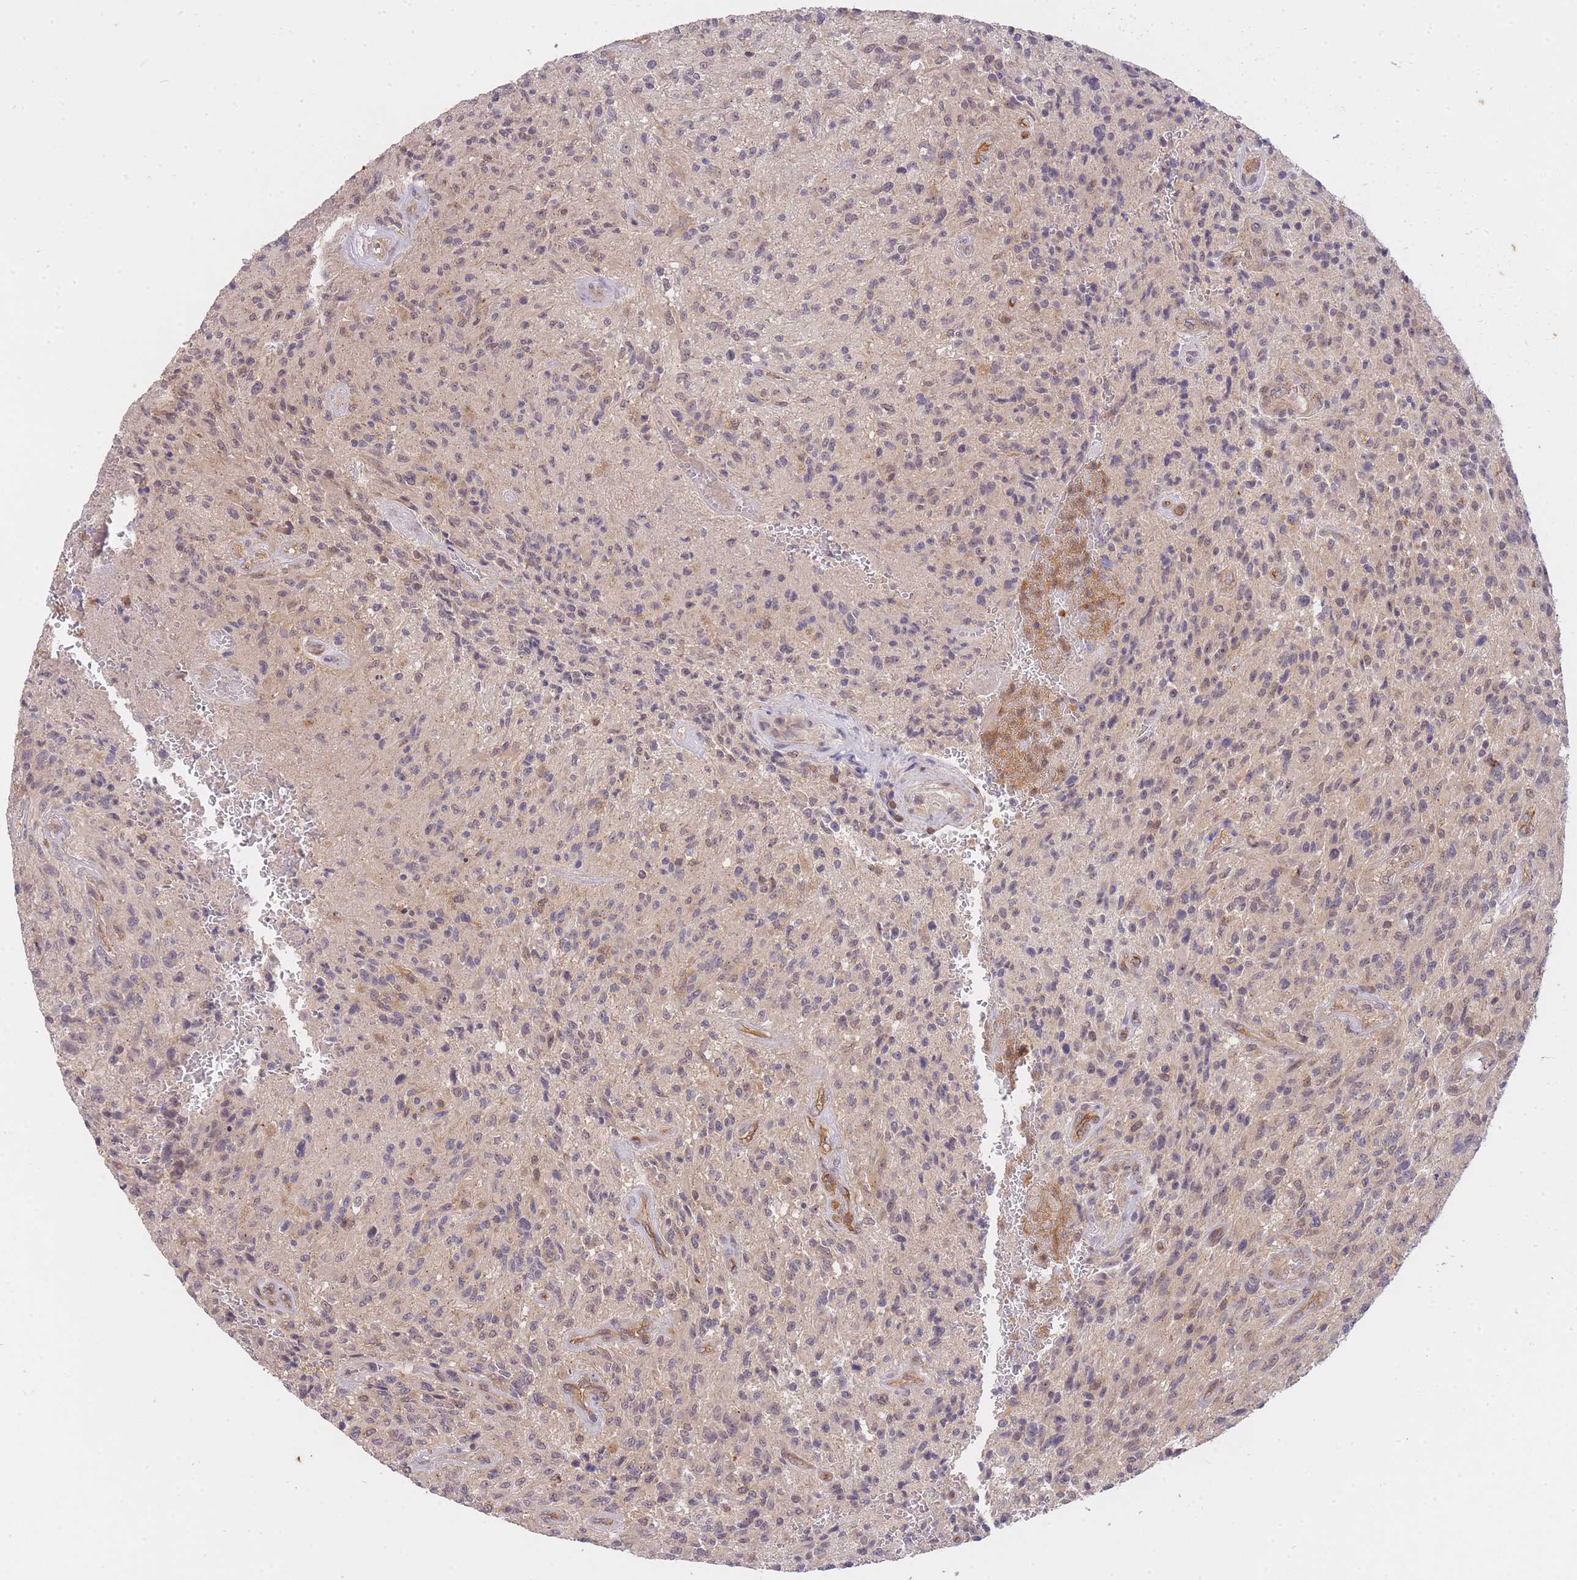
{"staining": {"intensity": "weak", "quantity": "<25%", "location": "cytoplasmic/membranous,nuclear"}, "tissue": "glioma", "cell_type": "Tumor cells", "image_type": "cancer", "snomed": [{"axis": "morphology", "description": "Normal tissue, NOS"}, {"axis": "morphology", "description": "Glioma, malignant, High grade"}, {"axis": "topography", "description": "Cerebral cortex"}], "caption": "High magnification brightfield microscopy of high-grade glioma (malignant) stained with DAB (brown) and counterstained with hematoxylin (blue): tumor cells show no significant staining.", "gene": "ST8SIA4", "patient": {"sex": "male", "age": 56}}